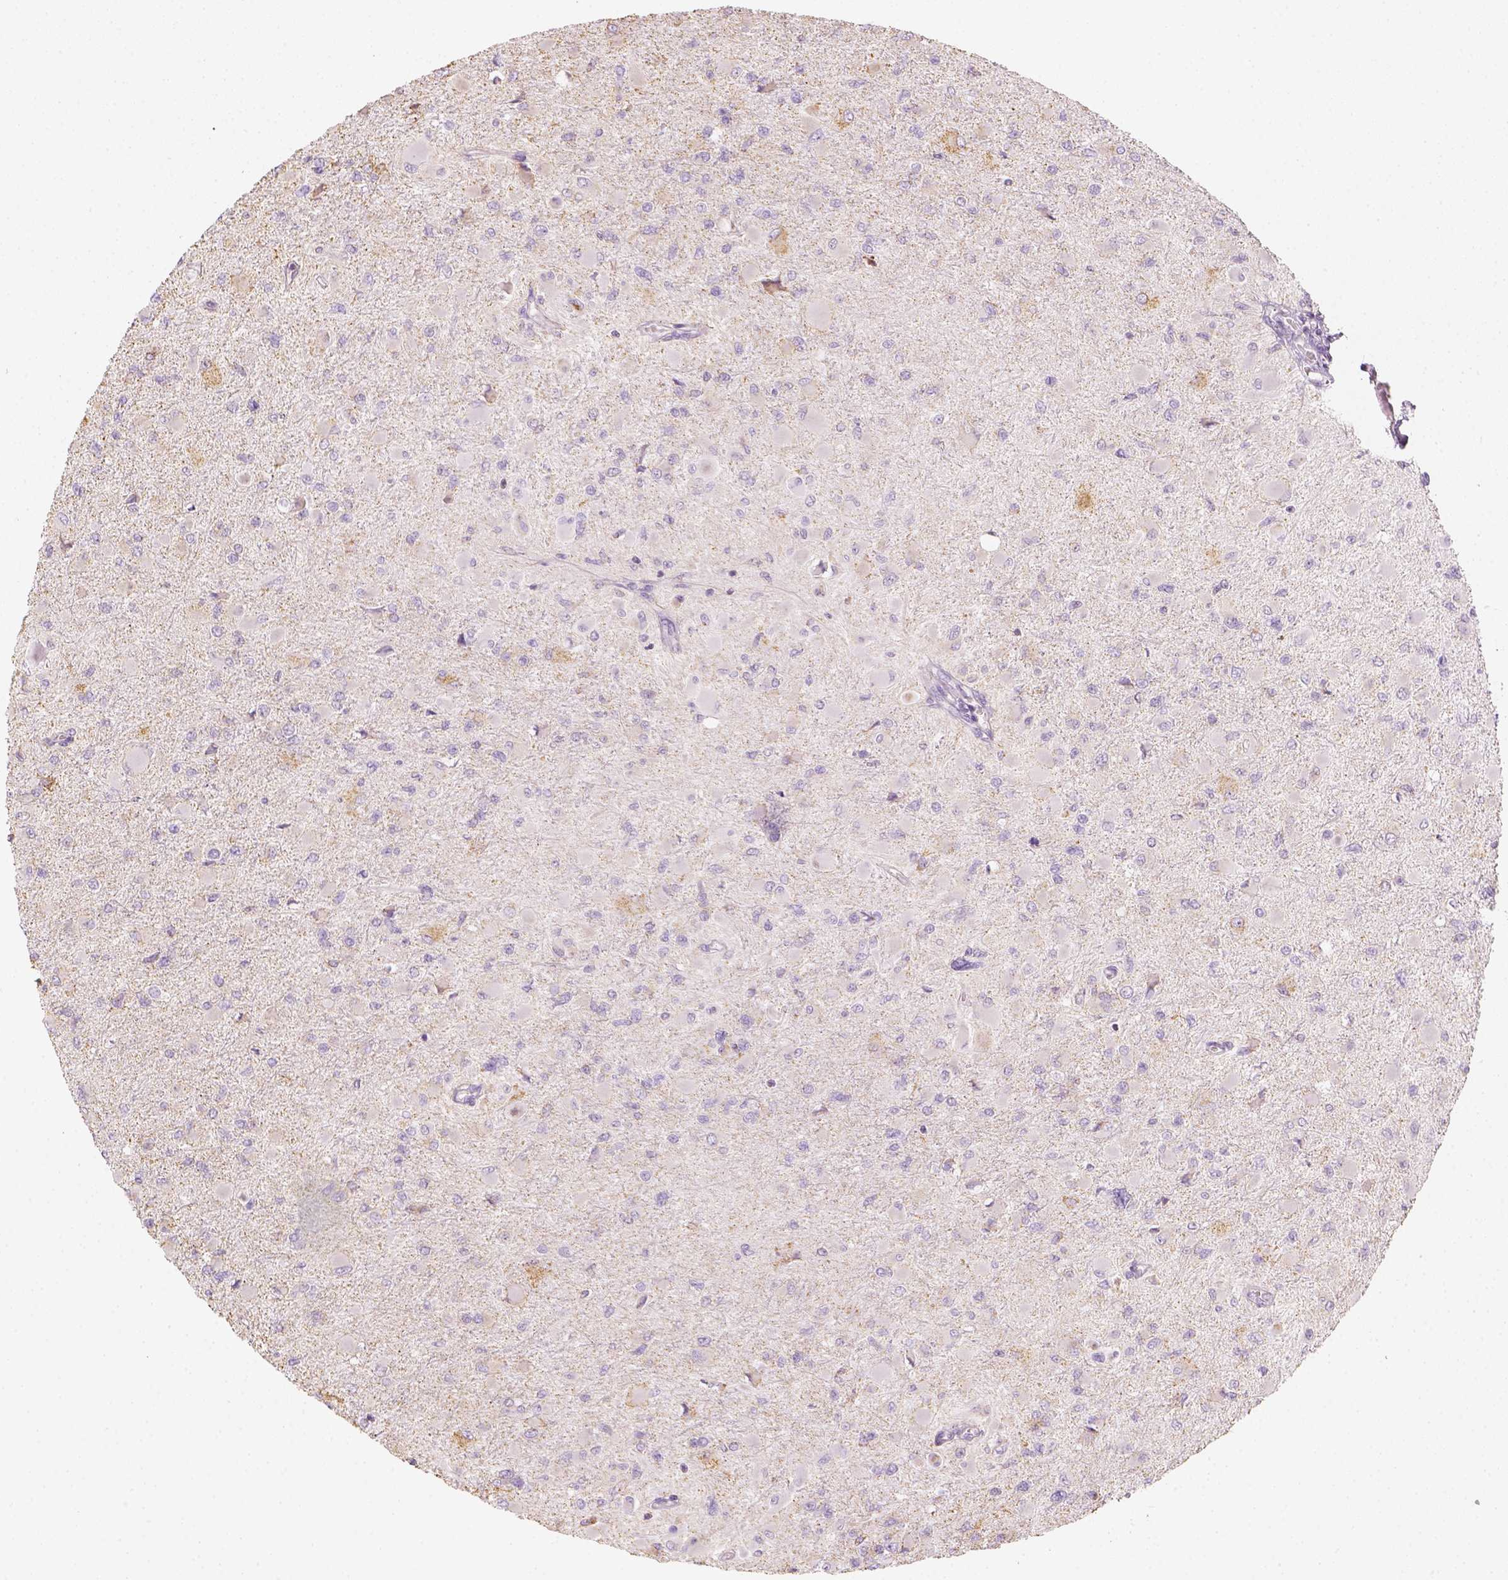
{"staining": {"intensity": "negative", "quantity": "none", "location": "none"}, "tissue": "glioma", "cell_type": "Tumor cells", "image_type": "cancer", "snomed": [{"axis": "morphology", "description": "Glioma, malignant, High grade"}, {"axis": "topography", "description": "Cerebral cortex"}], "caption": "A micrograph of human glioma is negative for staining in tumor cells.", "gene": "LCA5", "patient": {"sex": "female", "age": 36}}